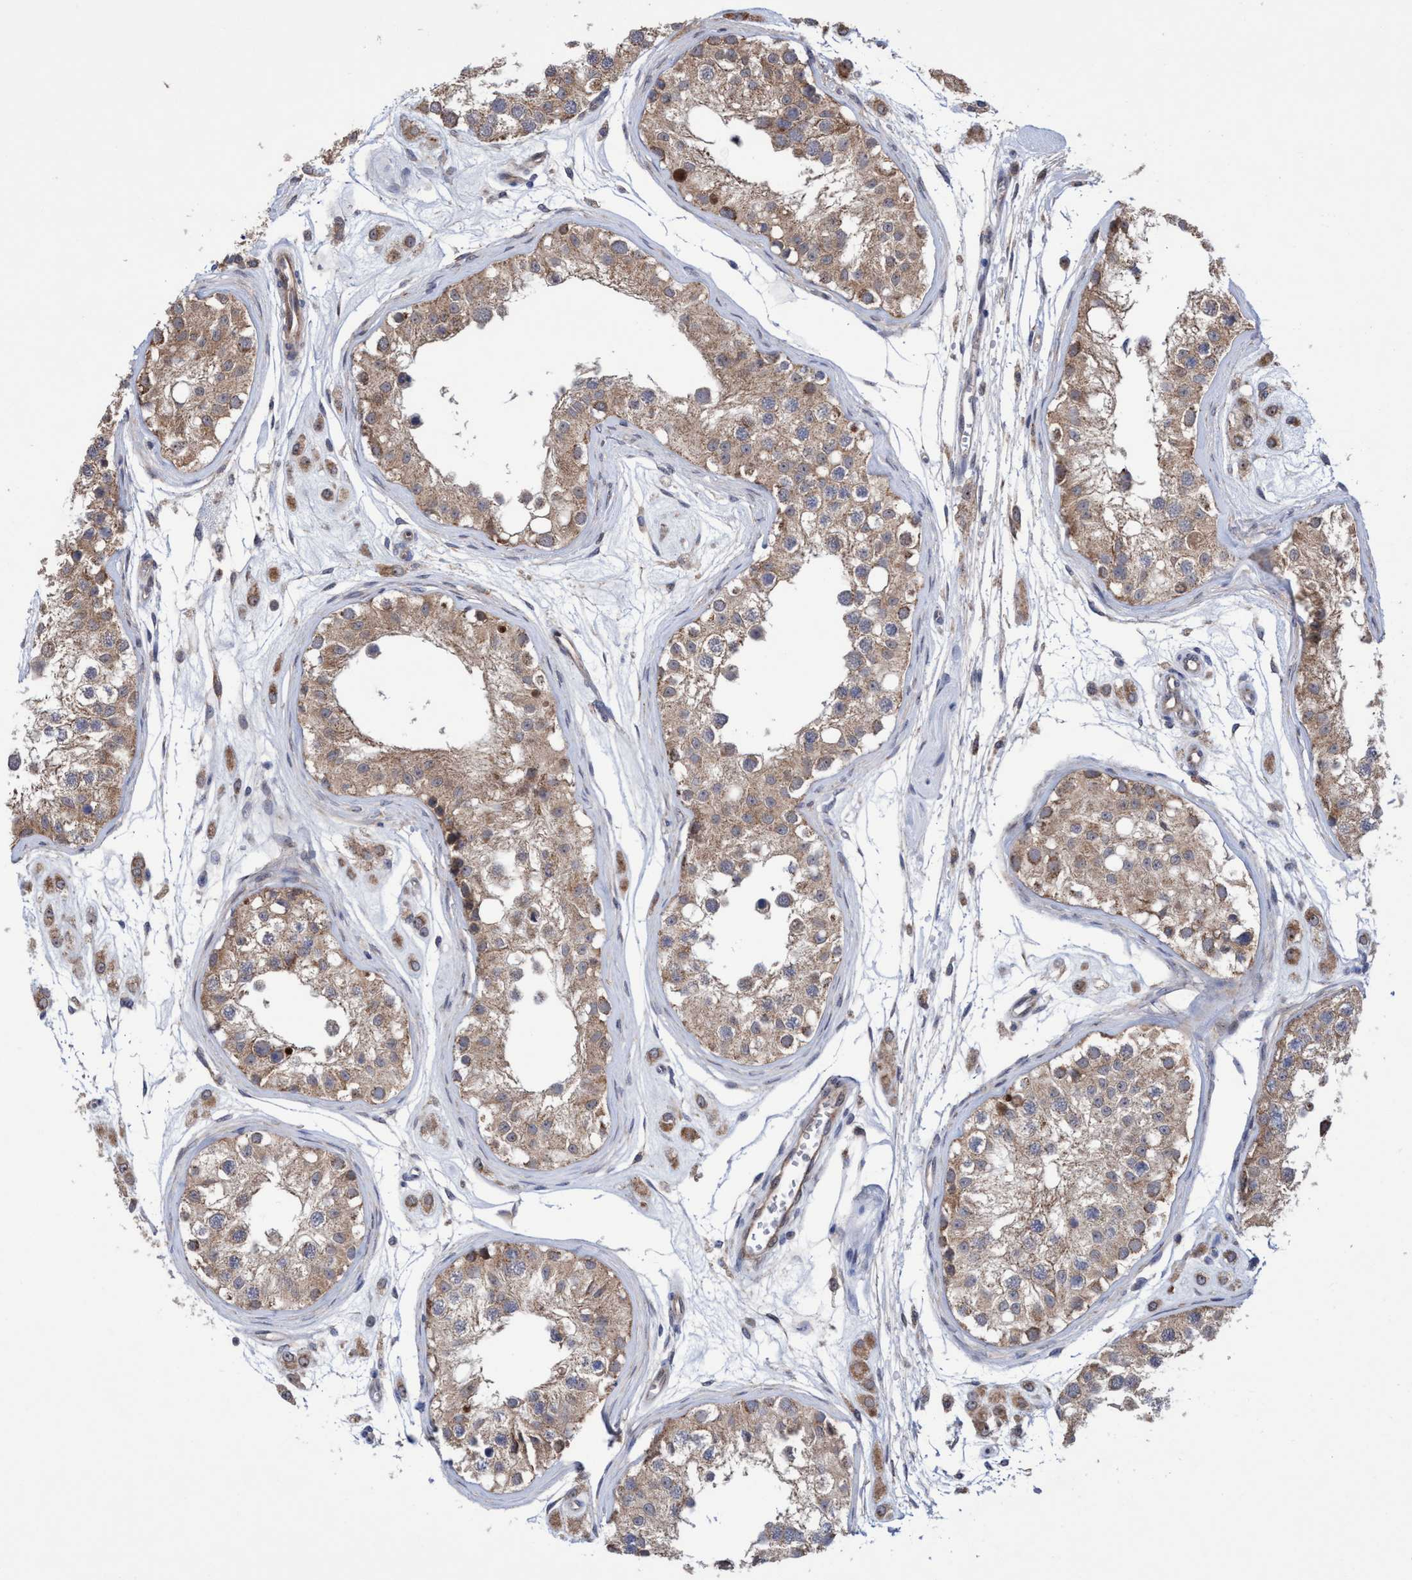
{"staining": {"intensity": "moderate", "quantity": ">75%", "location": "cytoplasmic/membranous"}, "tissue": "testis", "cell_type": "Cells in seminiferous ducts", "image_type": "normal", "snomed": [{"axis": "morphology", "description": "Normal tissue, NOS"}, {"axis": "morphology", "description": "Adenocarcinoma, metastatic, NOS"}, {"axis": "topography", "description": "Testis"}], "caption": "Human testis stained for a protein (brown) exhibits moderate cytoplasmic/membranous positive positivity in approximately >75% of cells in seminiferous ducts.", "gene": "P2RY14", "patient": {"sex": "male", "age": 26}}